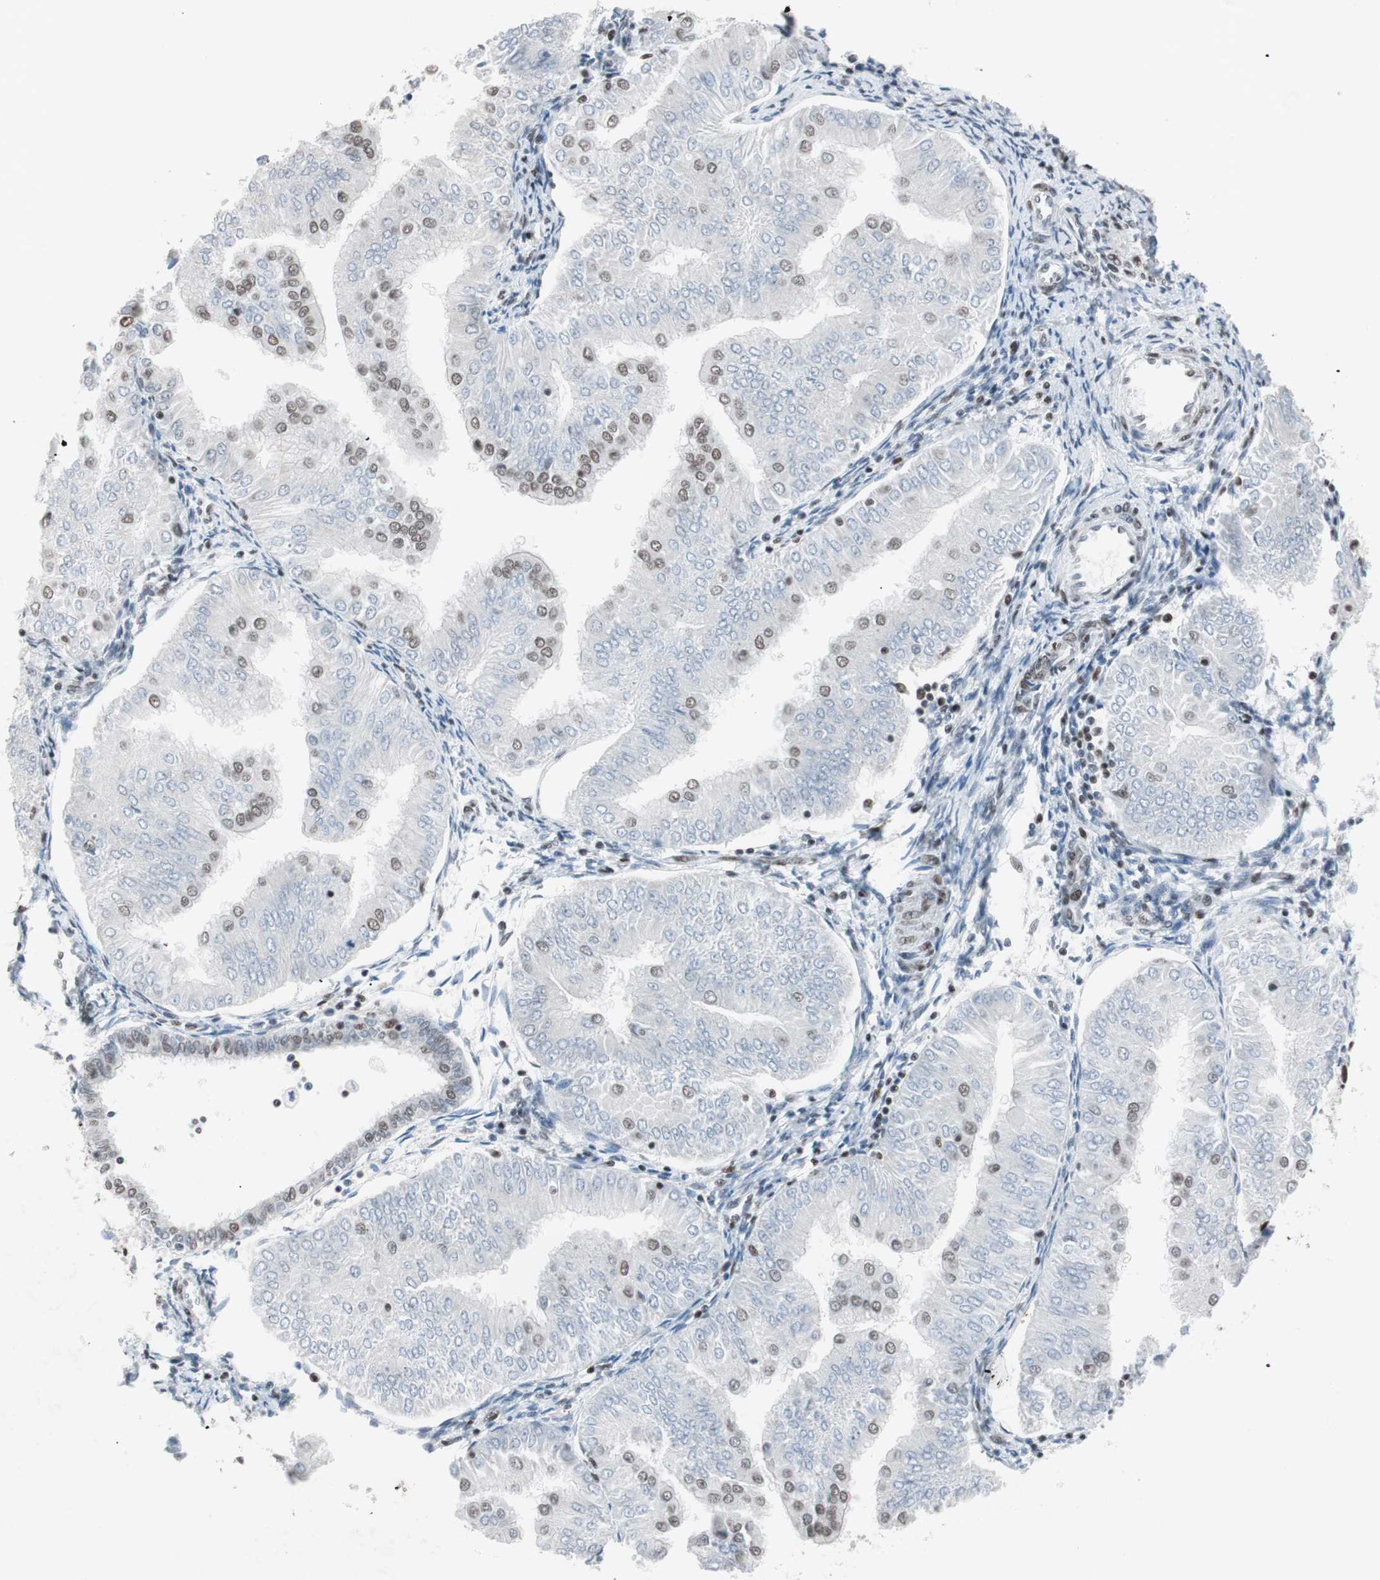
{"staining": {"intensity": "moderate", "quantity": "<25%", "location": "nuclear"}, "tissue": "endometrial cancer", "cell_type": "Tumor cells", "image_type": "cancer", "snomed": [{"axis": "morphology", "description": "Adenocarcinoma, NOS"}, {"axis": "topography", "description": "Endometrium"}], "caption": "Endometrial cancer (adenocarcinoma) was stained to show a protein in brown. There is low levels of moderate nuclear staining in about <25% of tumor cells.", "gene": "ARID1A", "patient": {"sex": "female", "age": 53}}